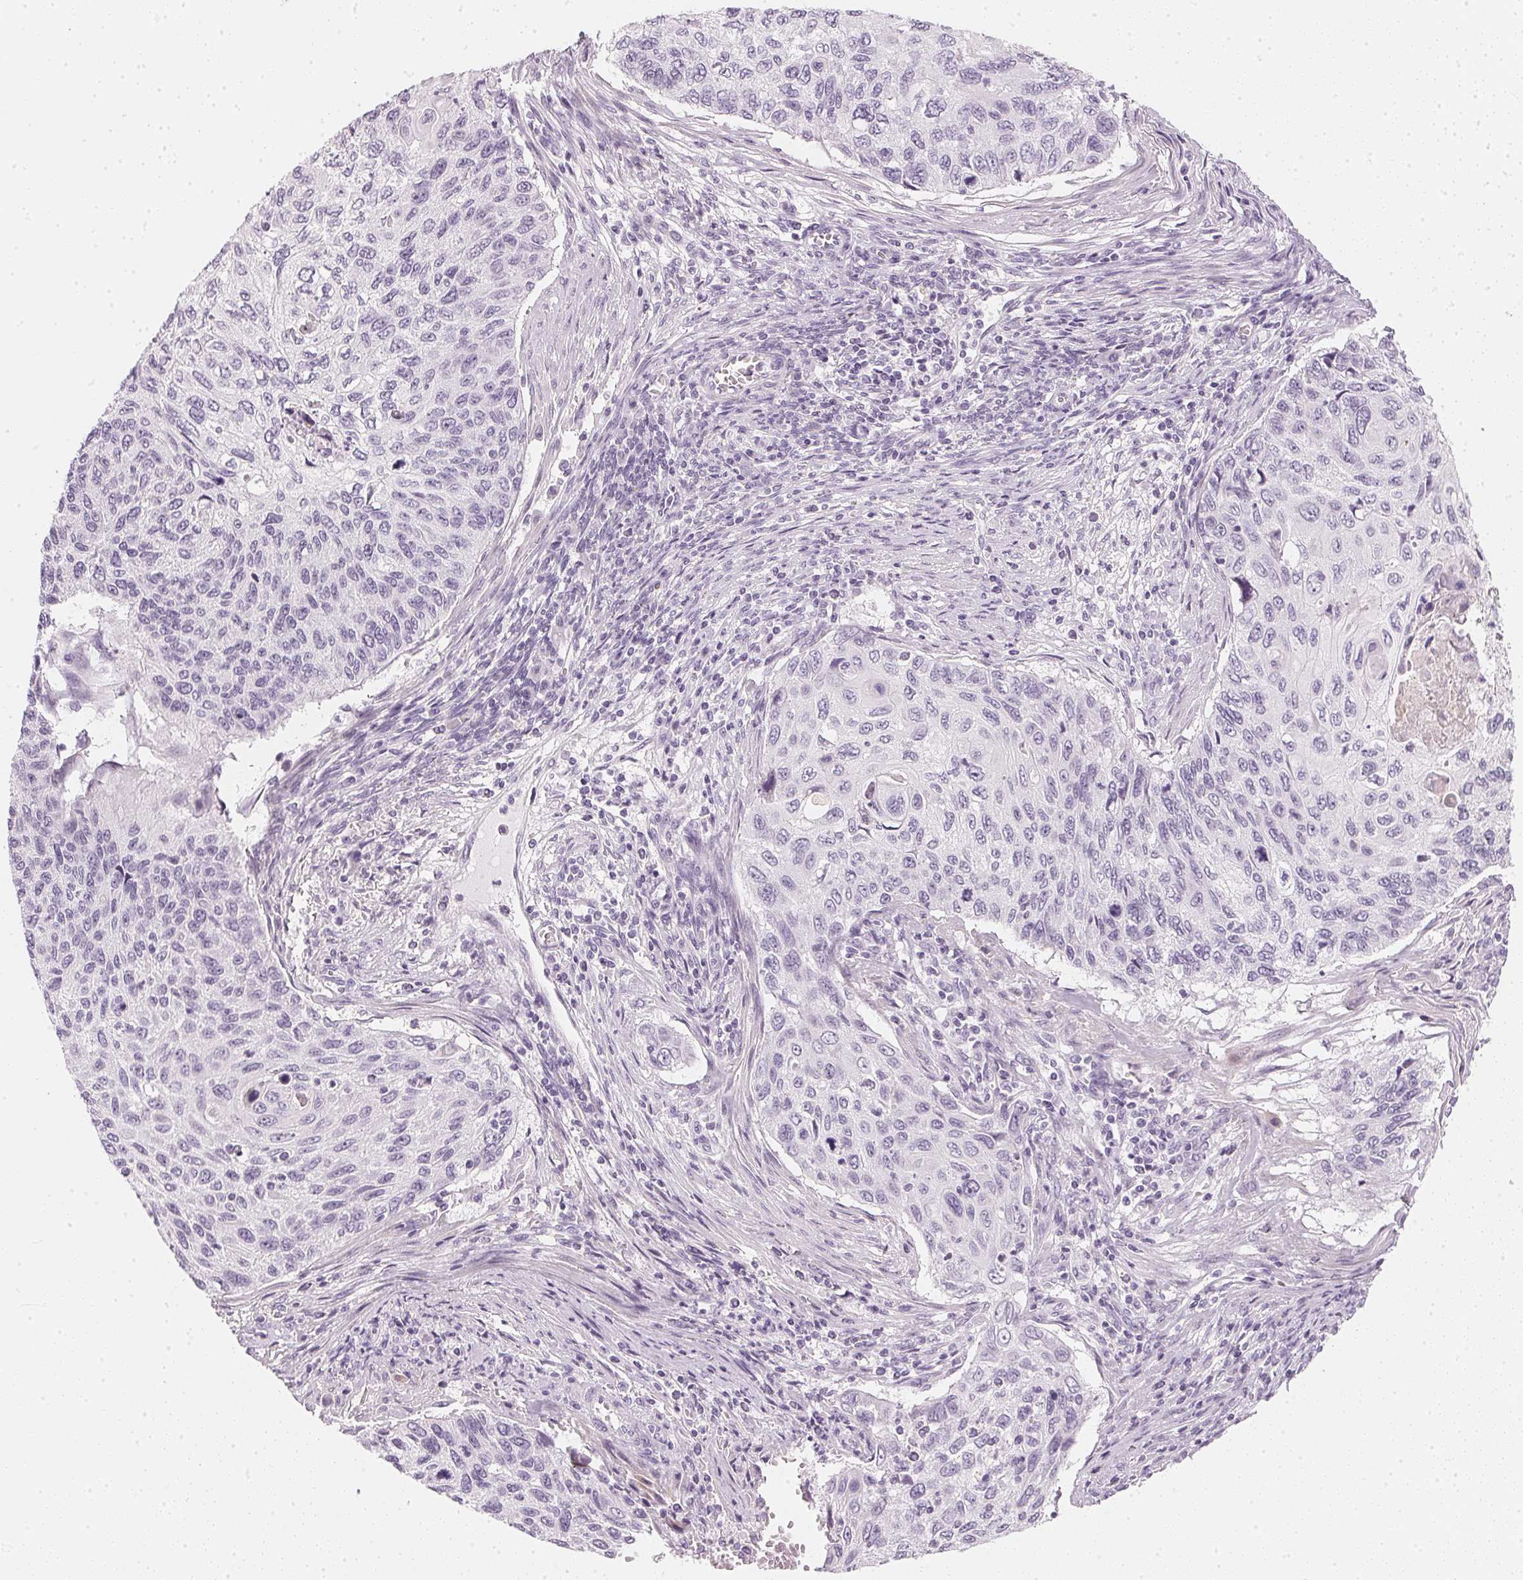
{"staining": {"intensity": "negative", "quantity": "none", "location": "none"}, "tissue": "cervical cancer", "cell_type": "Tumor cells", "image_type": "cancer", "snomed": [{"axis": "morphology", "description": "Squamous cell carcinoma, NOS"}, {"axis": "topography", "description": "Cervix"}], "caption": "Tumor cells show no significant protein staining in squamous cell carcinoma (cervical).", "gene": "CHST4", "patient": {"sex": "female", "age": 70}}